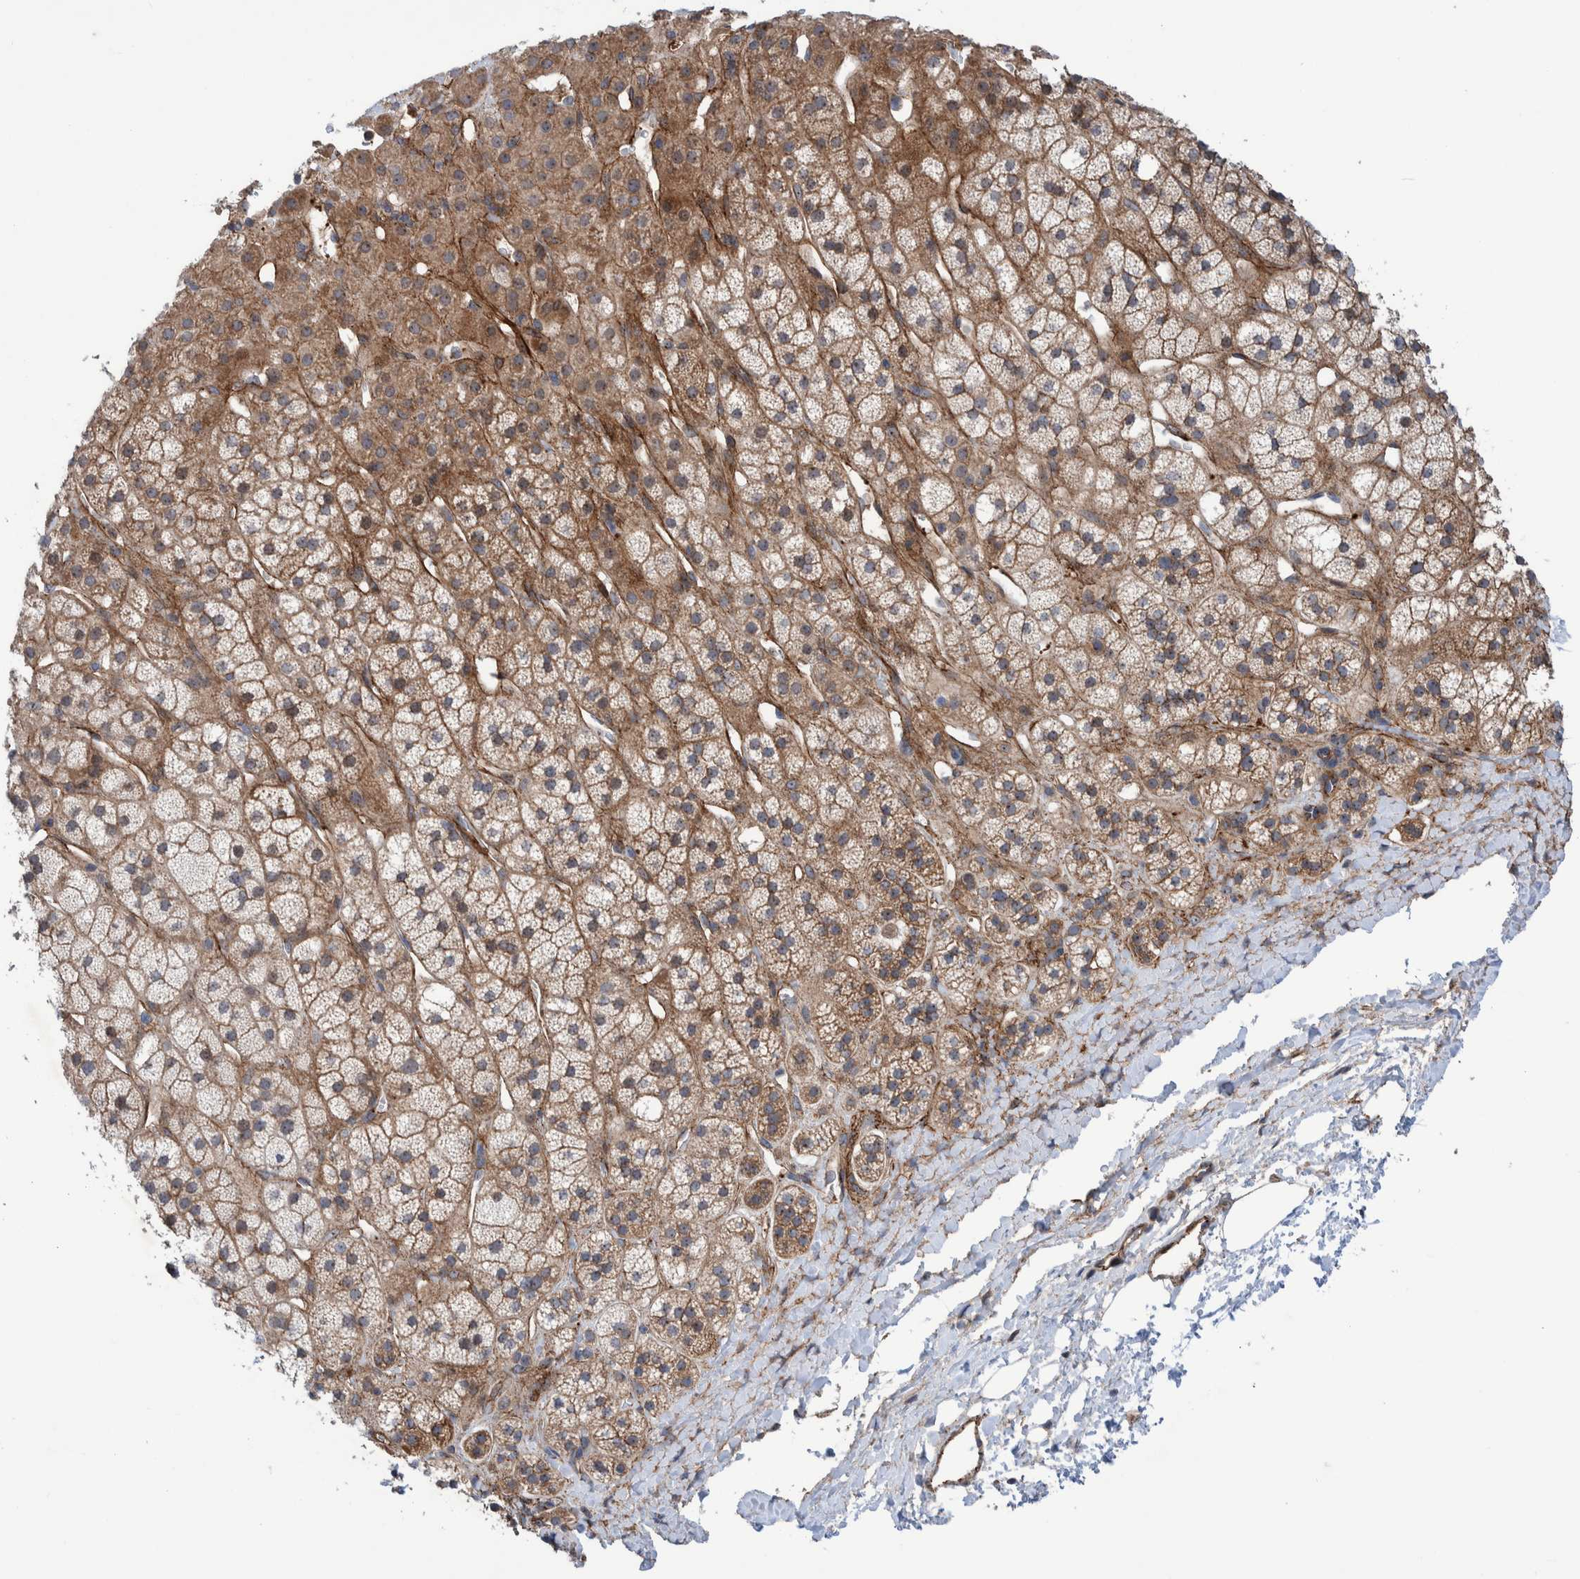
{"staining": {"intensity": "moderate", "quantity": ">75%", "location": "cytoplasmic/membranous"}, "tissue": "adrenal gland", "cell_type": "Glandular cells", "image_type": "normal", "snomed": [{"axis": "morphology", "description": "Normal tissue, NOS"}, {"axis": "topography", "description": "Adrenal gland"}], "caption": "IHC (DAB (3,3'-diaminobenzidine)) staining of unremarkable adrenal gland displays moderate cytoplasmic/membranous protein positivity in approximately >75% of glandular cells.", "gene": "ENSG00000262660", "patient": {"sex": "male", "age": 56}}